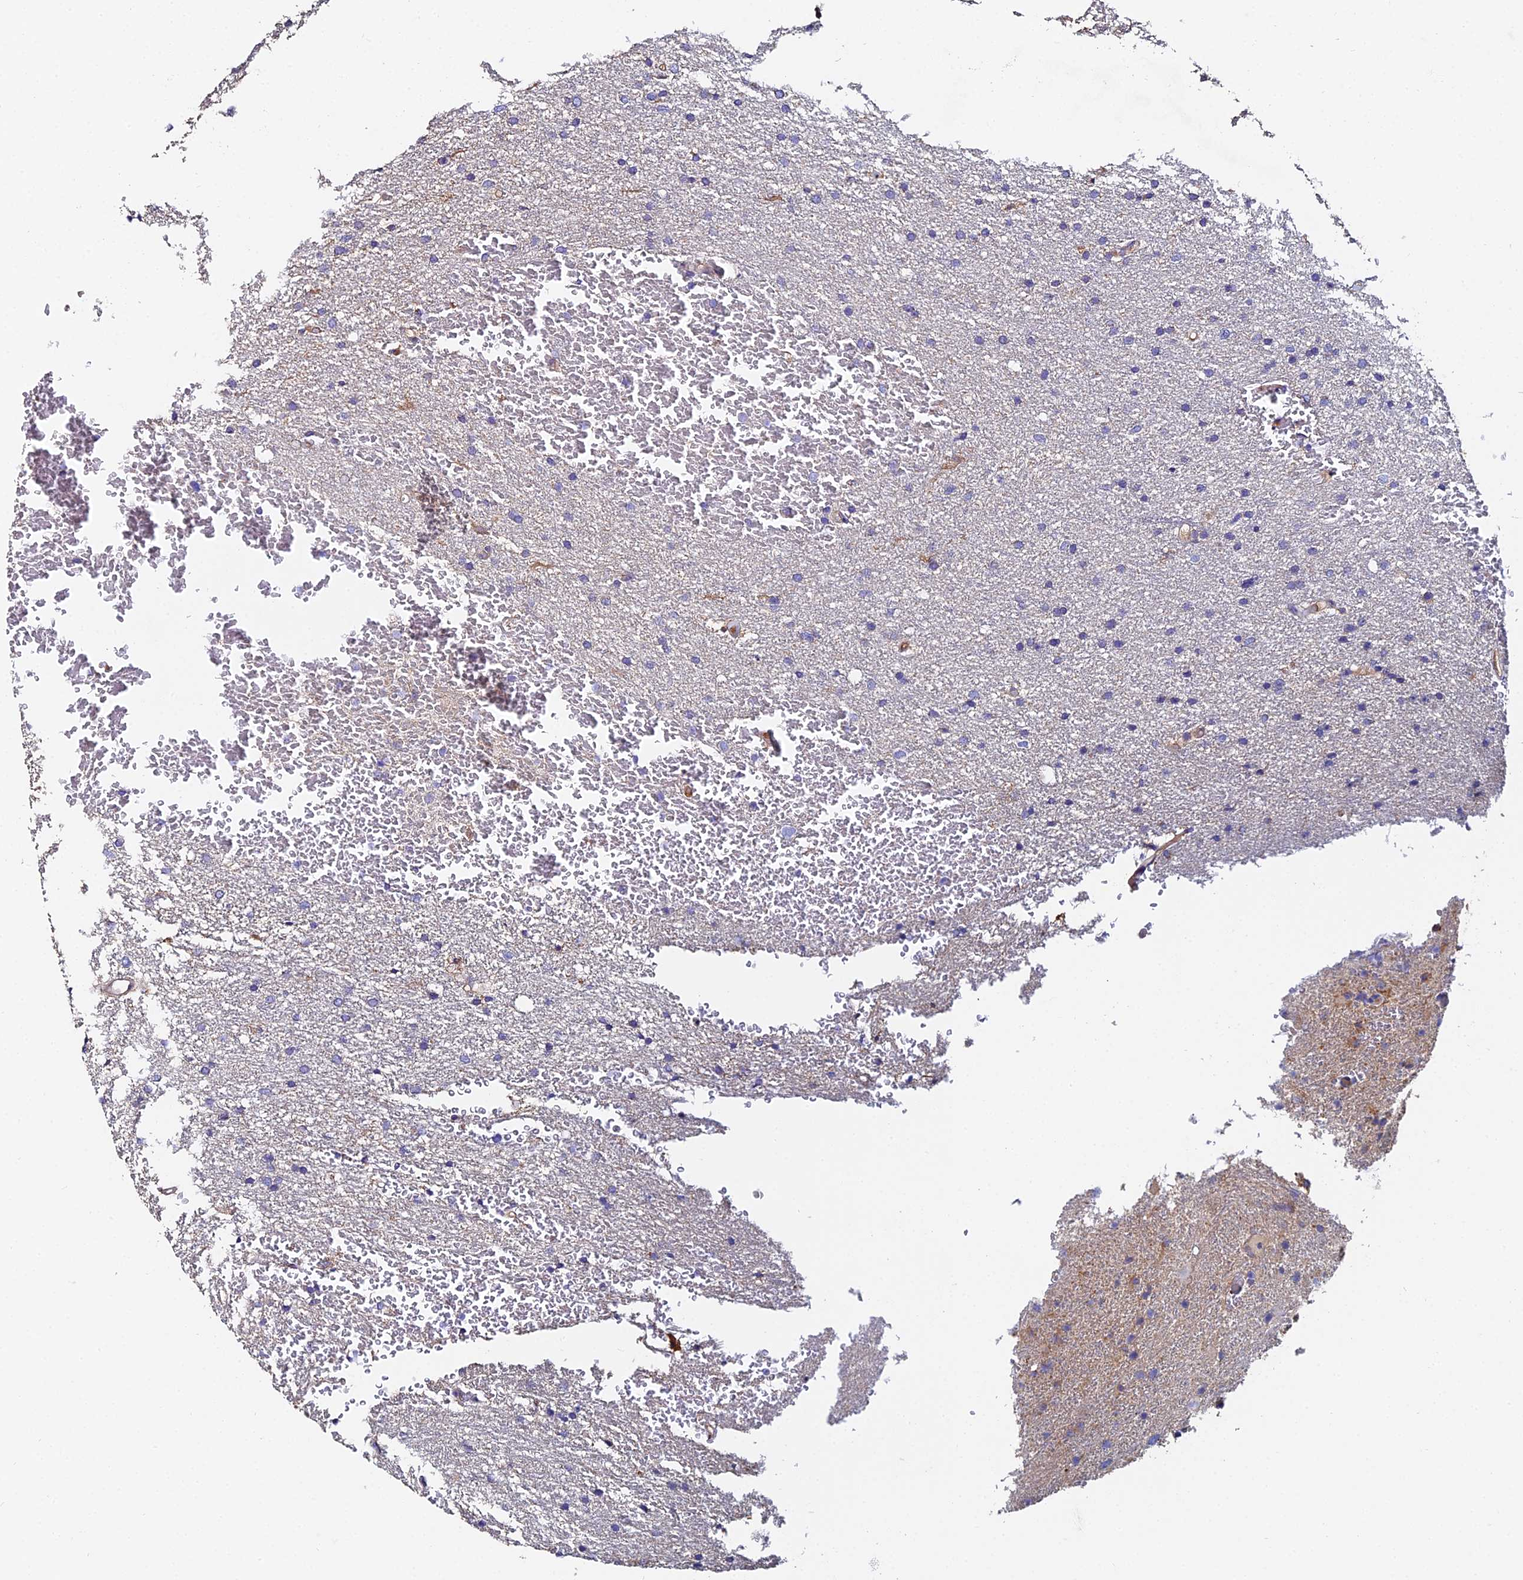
{"staining": {"intensity": "negative", "quantity": "none", "location": "none"}, "tissue": "glioma", "cell_type": "Tumor cells", "image_type": "cancer", "snomed": [{"axis": "morphology", "description": "Glioma, malignant, High grade"}, {"axis": "topography", "description": "Cerebral cortex"}], "caption": "Tumor cells show no significant protein staining in malignant high-grade glioma.", "gene": "C6", "patient": {"sex": "female", "age": 36}}